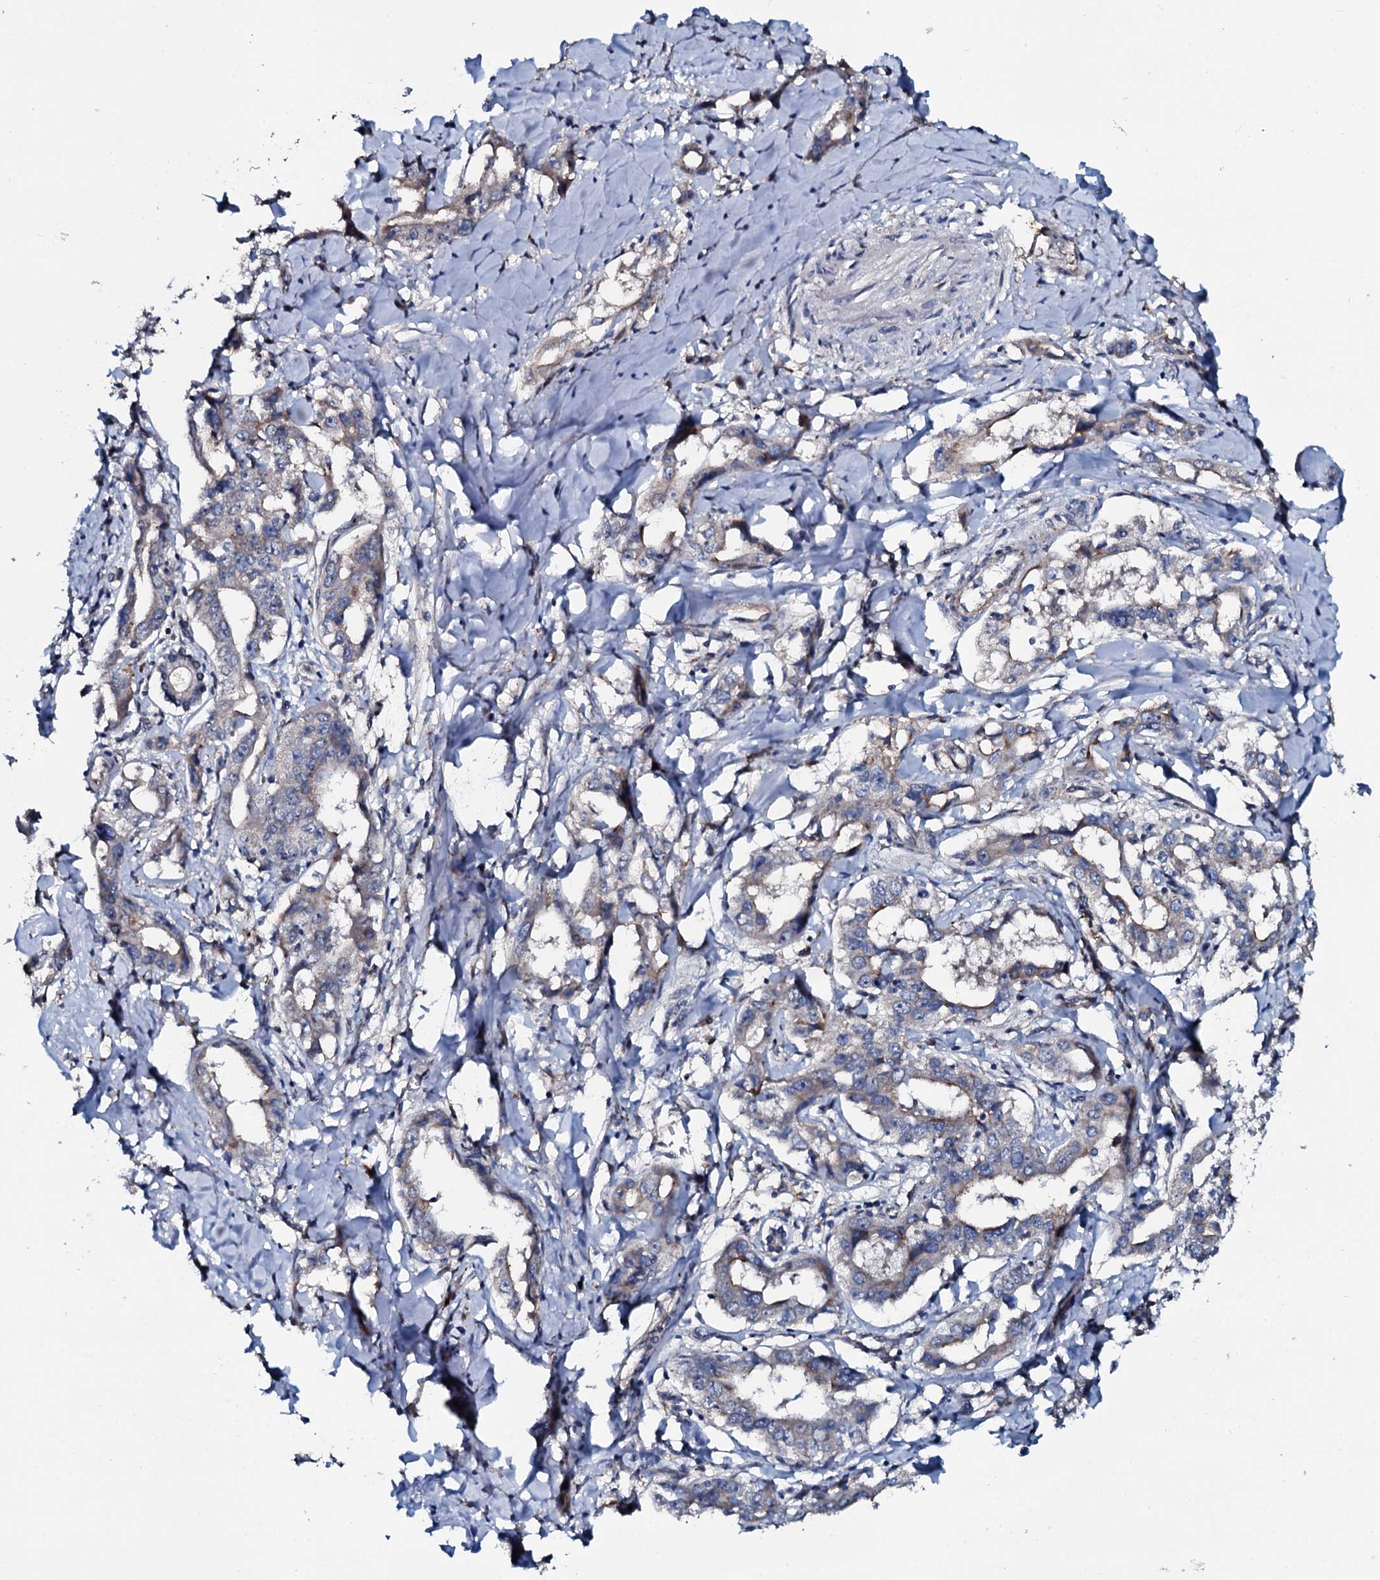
{"staining": {"intensity": "negative", "quantity": "none", "location": "none"}, "tissue": "liver cancer", "cell_type": "Tumor cells", "image_type": "cancer", "snomed": [{"axis": "morphology", "description": "Cholangiocarcinoma"}, {"axis": "topography", "description": "Liver"}], "caption": "High magnification brightfield microscopy of liver cholangiocarcinoma stained with DAB (3,3'-diaminobenzidine) (brown) and counterstained with hematoxylin (blue): tumor cells show no significant positivity.", "gene": "IL12B", "patient": {"sex": "male", "age": 59}}